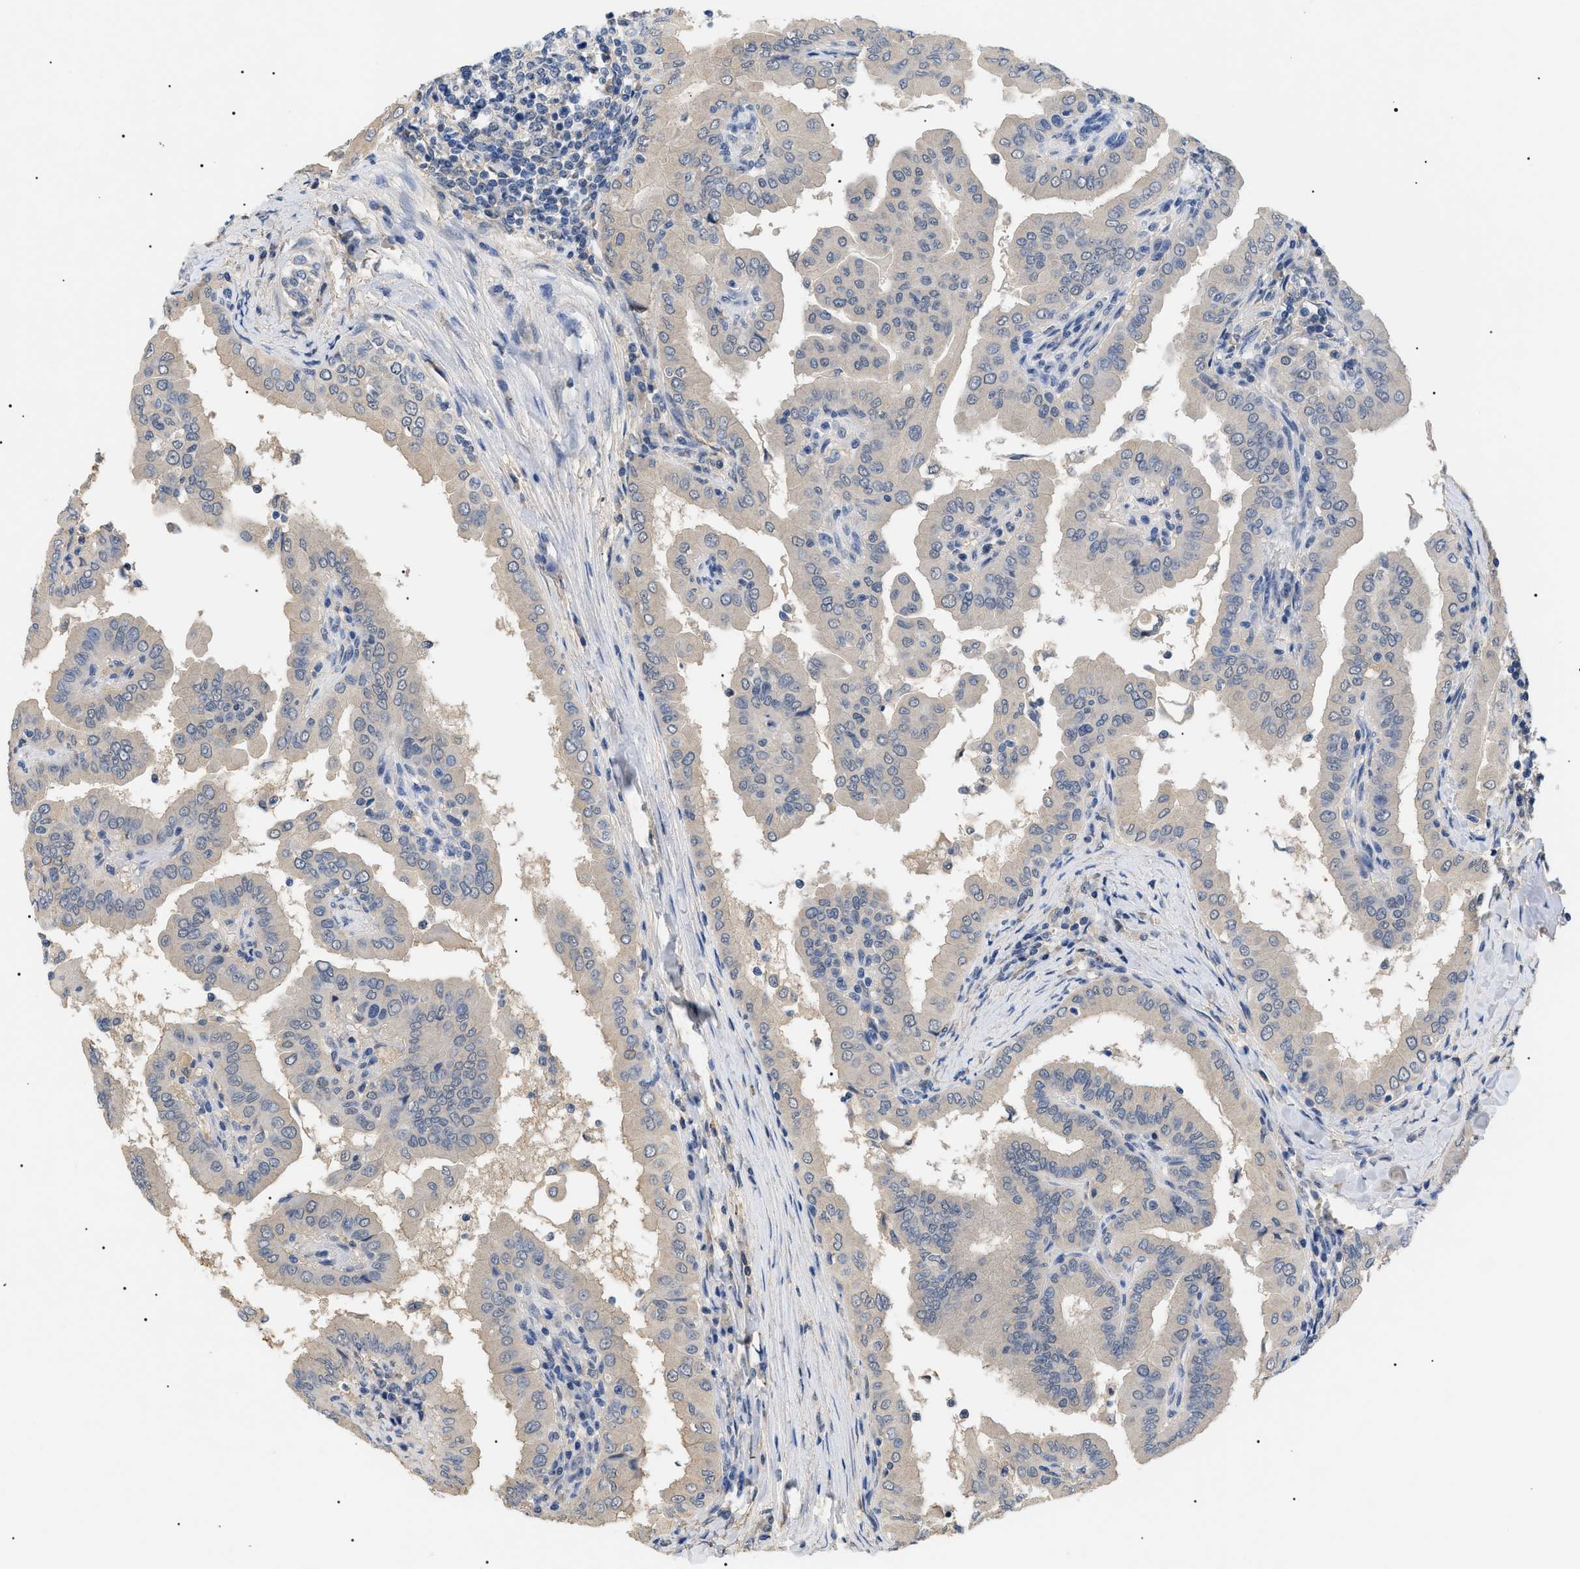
{"staining": {"intensity": "weak", "quantity": ">75%", "location": "cytoplasmic/membranous"}, "tissue": "thyroid cancer", "cell_type": "Tumor cells", "image_type": "cancer", "snomed": [{"axis": "morphology", "description": "Papillary adenocarcinoma, NOS"}, {"axis": "topography", "description": "Thyroid gland"}], "caption": "Human thyroid papillary adenocarcinoma stained with a protein marker reveals weak staining in tumor cells.", "gene": "PRRT2", "patient": {"sex": "male", "age": 33}}